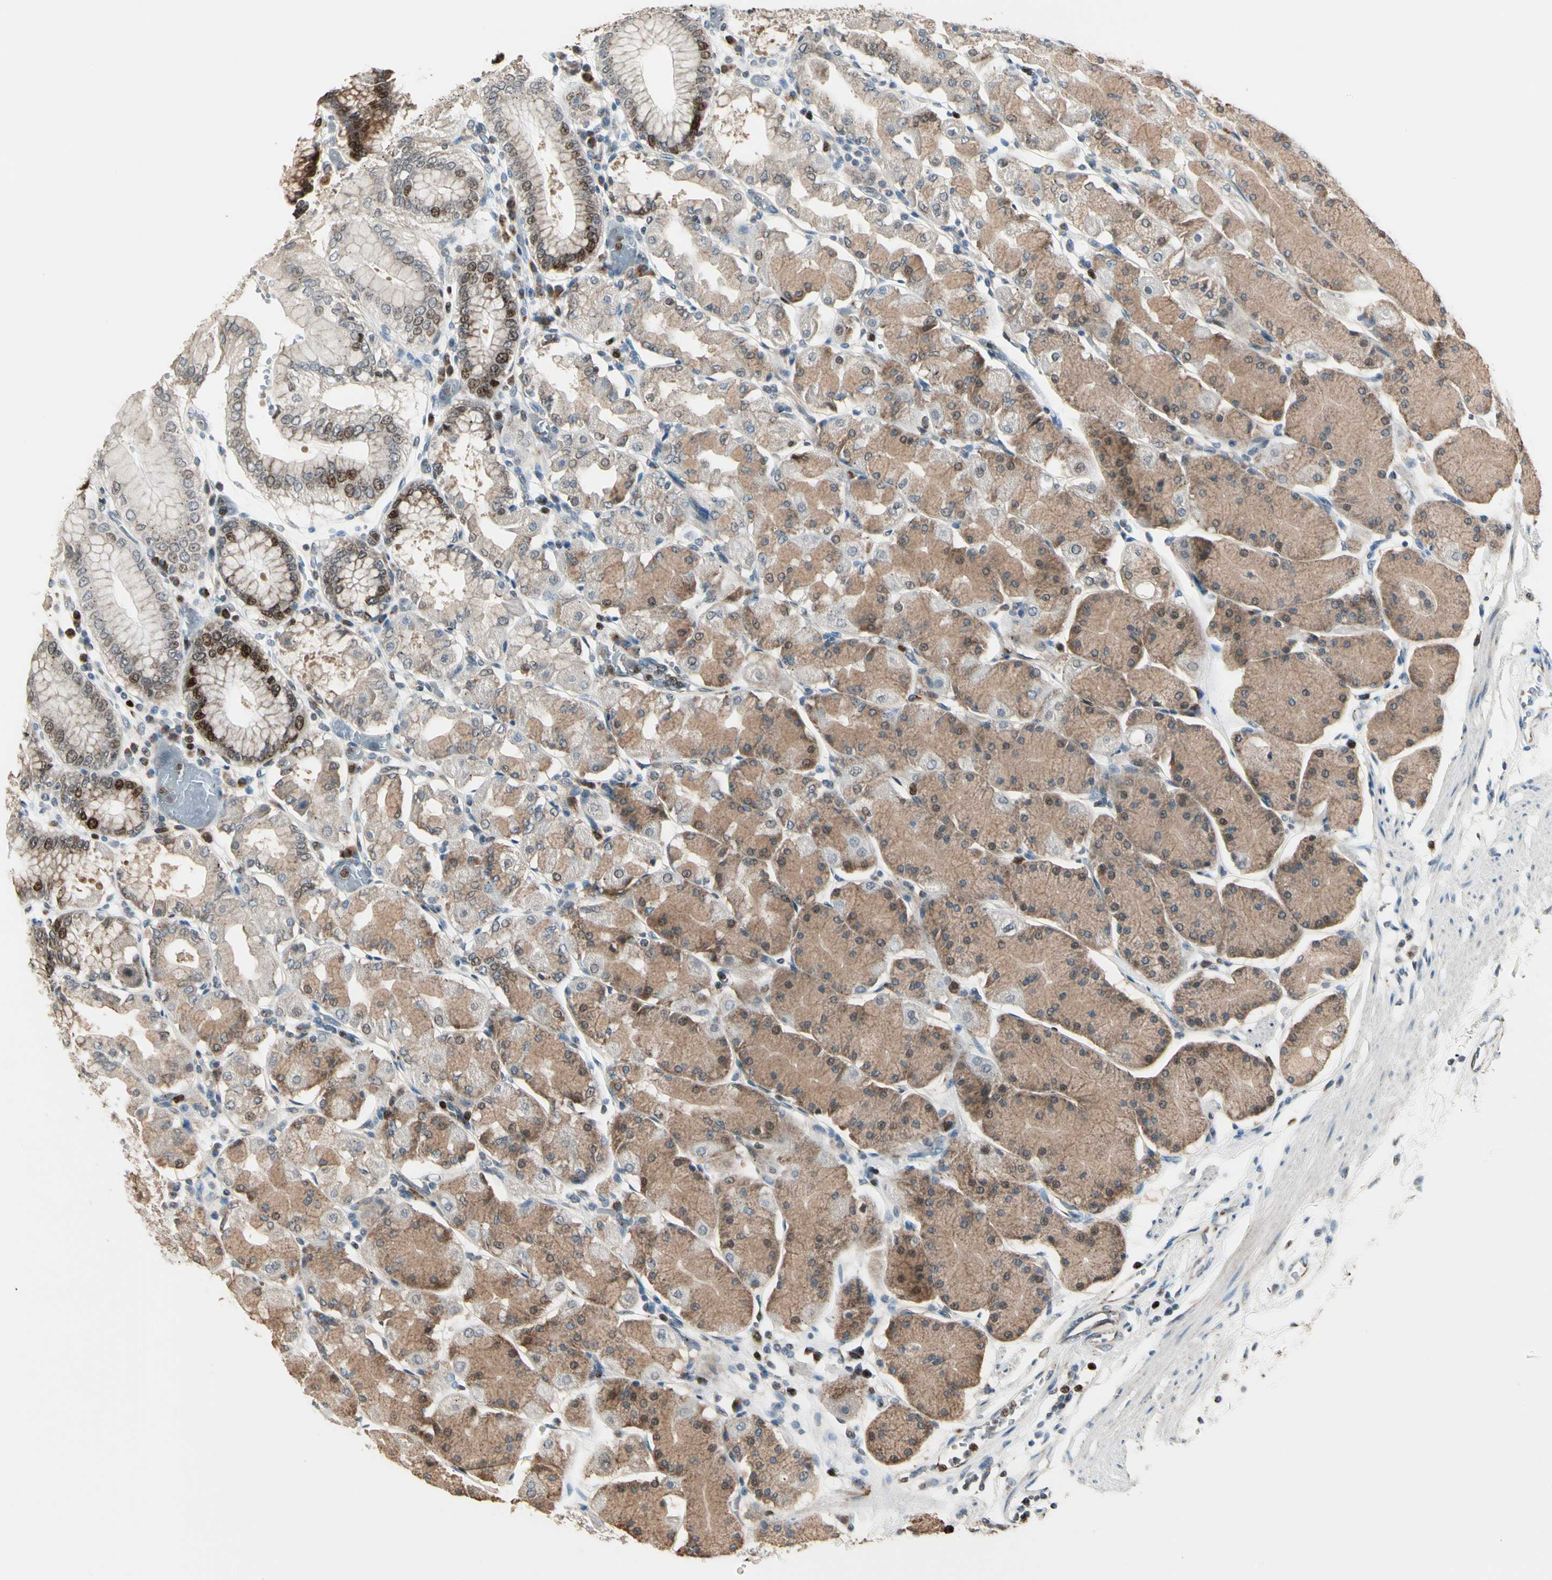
{"staining": {"intensity": "strong", "quantity": "25%-75%", "location": "cytoplasmic/membranous,nuclear"}, "tissue": "stomach", "cell_type": "Glandular cells", "image_type": "normal", "snomed": [{"axis": "morphology", "description": "Normal tissue, NOS"}, {"axis": "topography", "description": "Stomach, upper"}, {"axis": "topography", "description": "Stomach"}], "caption": "Unremarkable stomach was stained to show a protein in brown. There is high levels of strong cytoplasmic/membranous,nuclear expression in approximately 25%-75% of glandular cells. The staining was performed using DAB to visualize the protein expression in brown, while the nuclei were stained in blue with hematoxylin (Magnification: 20x).", "gene": "IP6K2", "patient": {"sex": "male", "age": 76}}